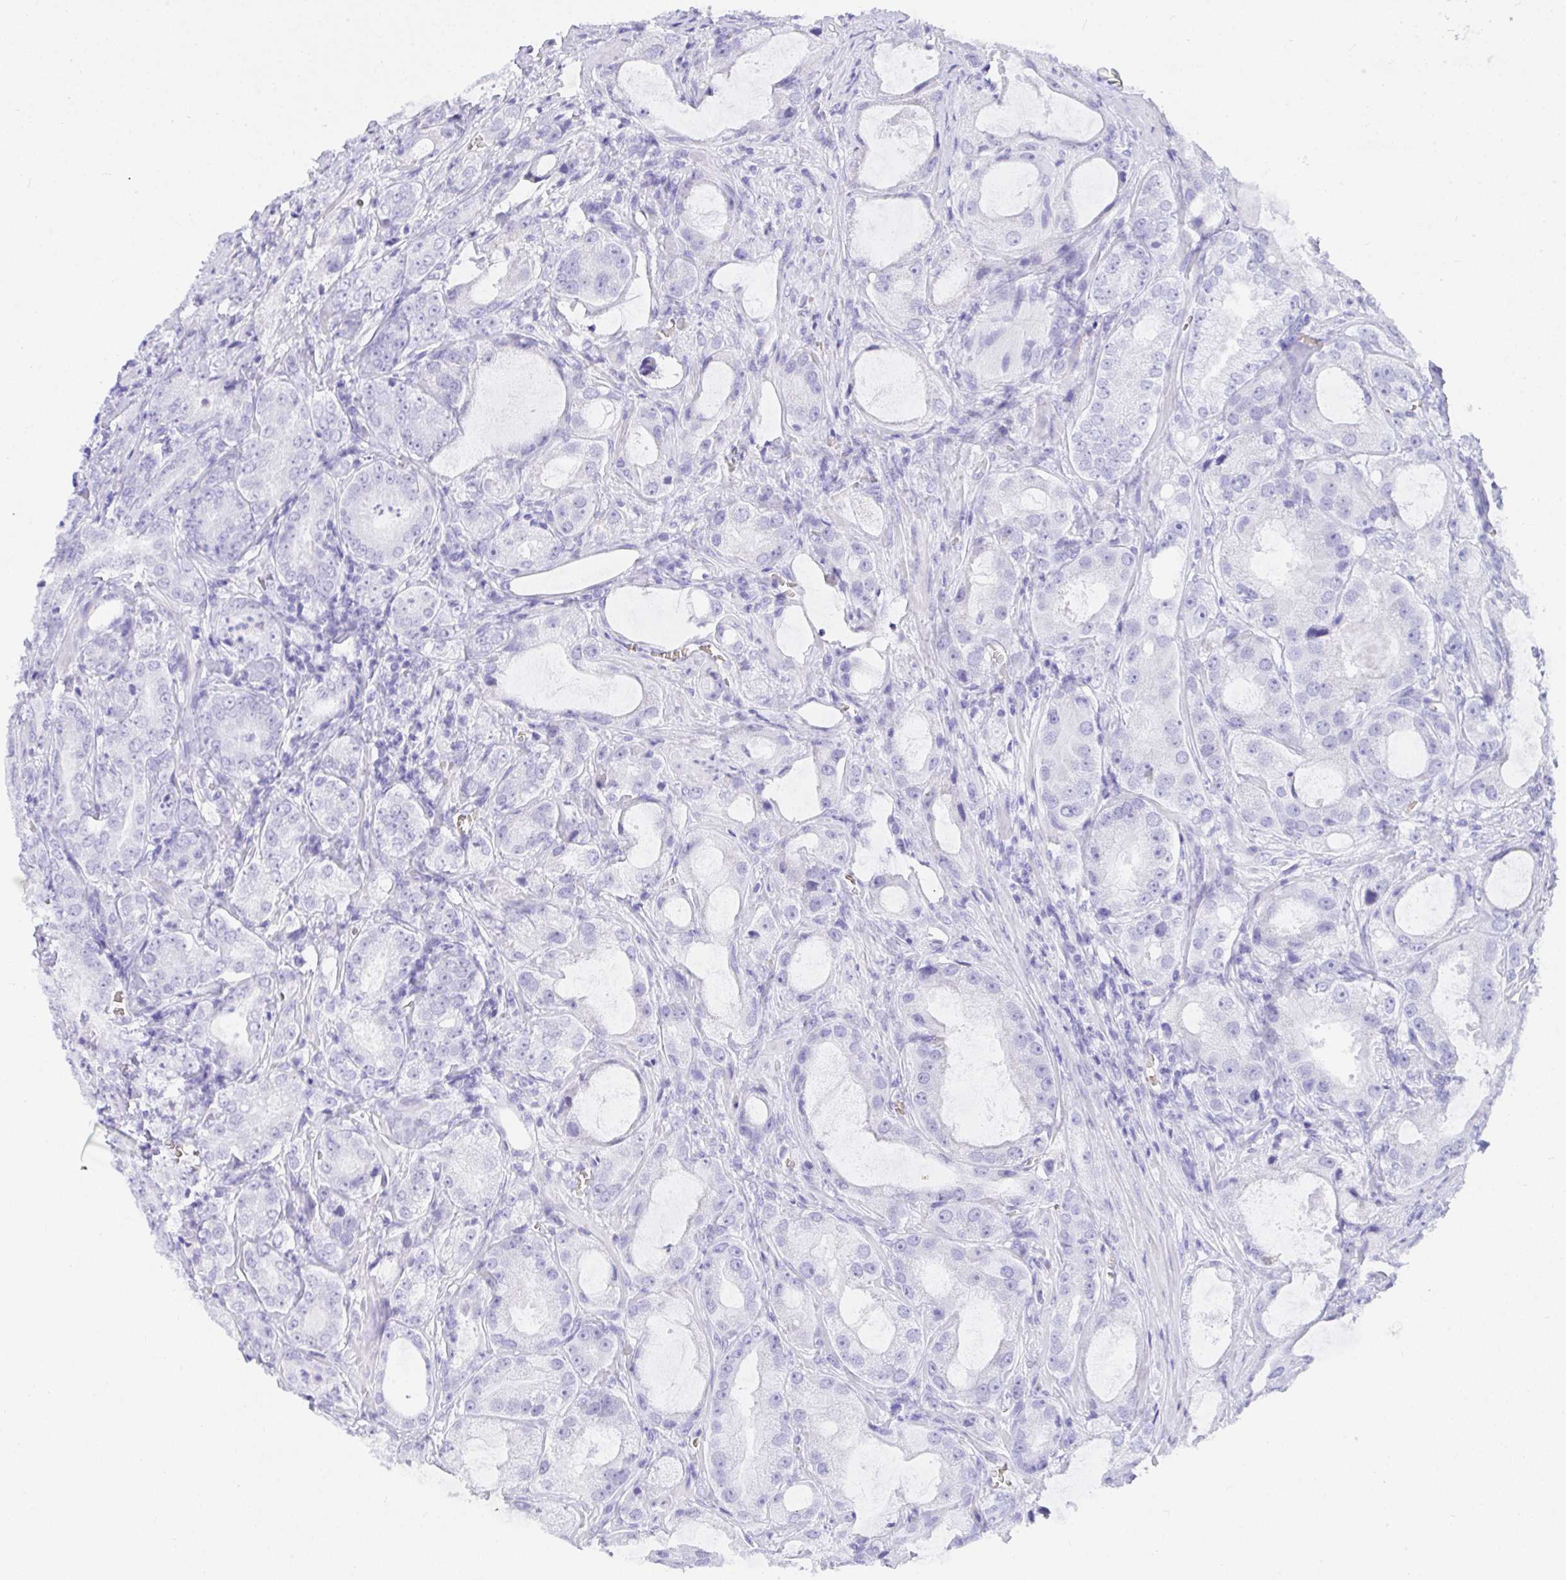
{"staining": {"intensity": "negative", "quantity": "none", "location": "none"}, "tissue": "prostate cancer", "cell_type": "Tumor cells", "image_type": "cancer", "snomed": [{"axis": "morphology", "description": "Adenocarcinoma, High grade"}, {"axis": "topography", "description": "Prostate"}], "caption": "An image of prostate cancer (high-grade adenocarcinoma) stained for a protein shows no brown staining in tumor cells.", "gene": "ANK1", "patient": {"sex": "male", "age": 64}}